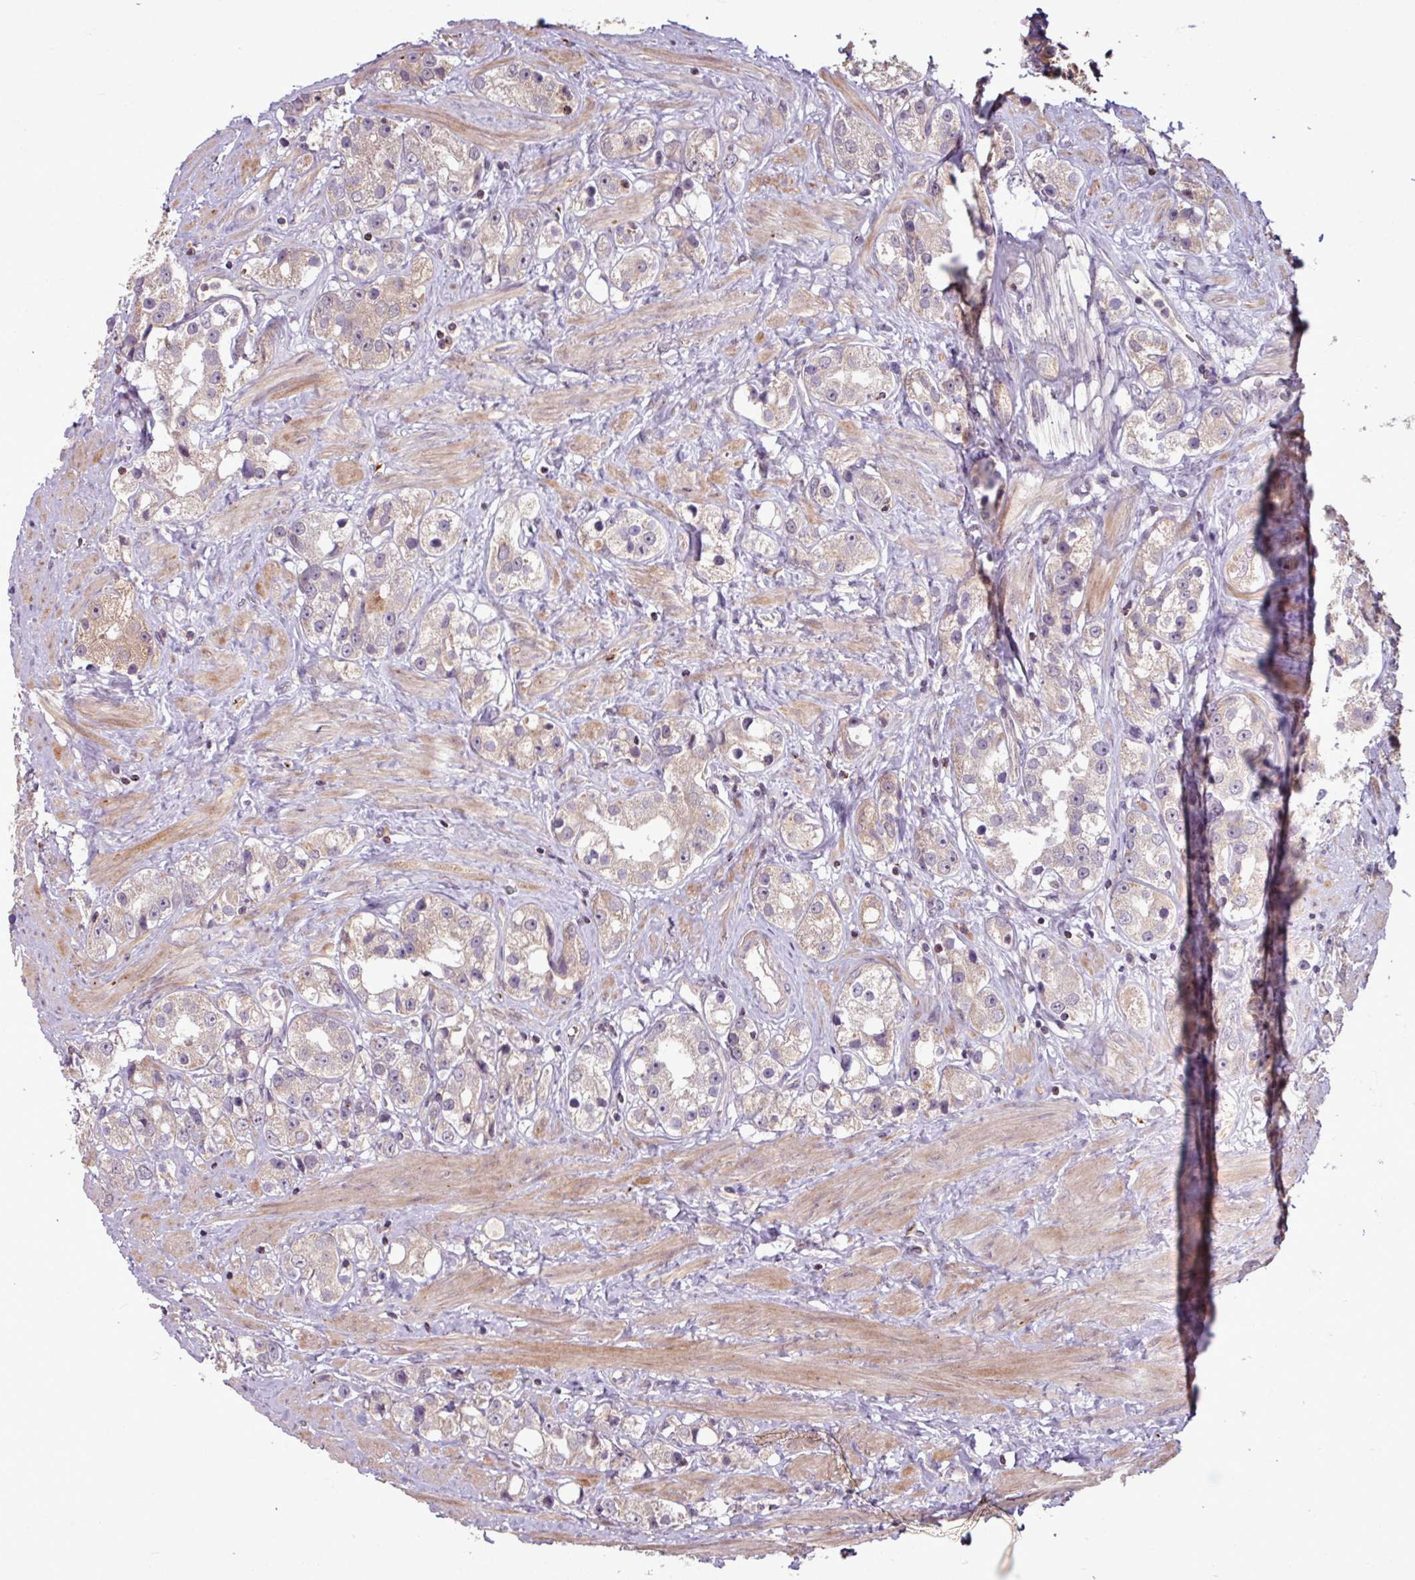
{"staining": {"intensity": "weak", "quantity": "25%-75%", "location": "cytoplasmic/membranous"}, "tissue": "prostate cancer", "cell_type": "Tumor cells", "image_type": "cancer", "snomed": [{"axis": "morphology", "description": "Adenocarcinoma, NOS"}, {"axis": "topography", "description": "Prostate"}], "caption": "Immunohistochemical staining of prostate cancer exhibits weak cytoplasmic/membranous protein staining in approximately 25%-75% of tumor cells.", "gene": "OR6B1", "patient": {"sex": "male", "age": 79}}